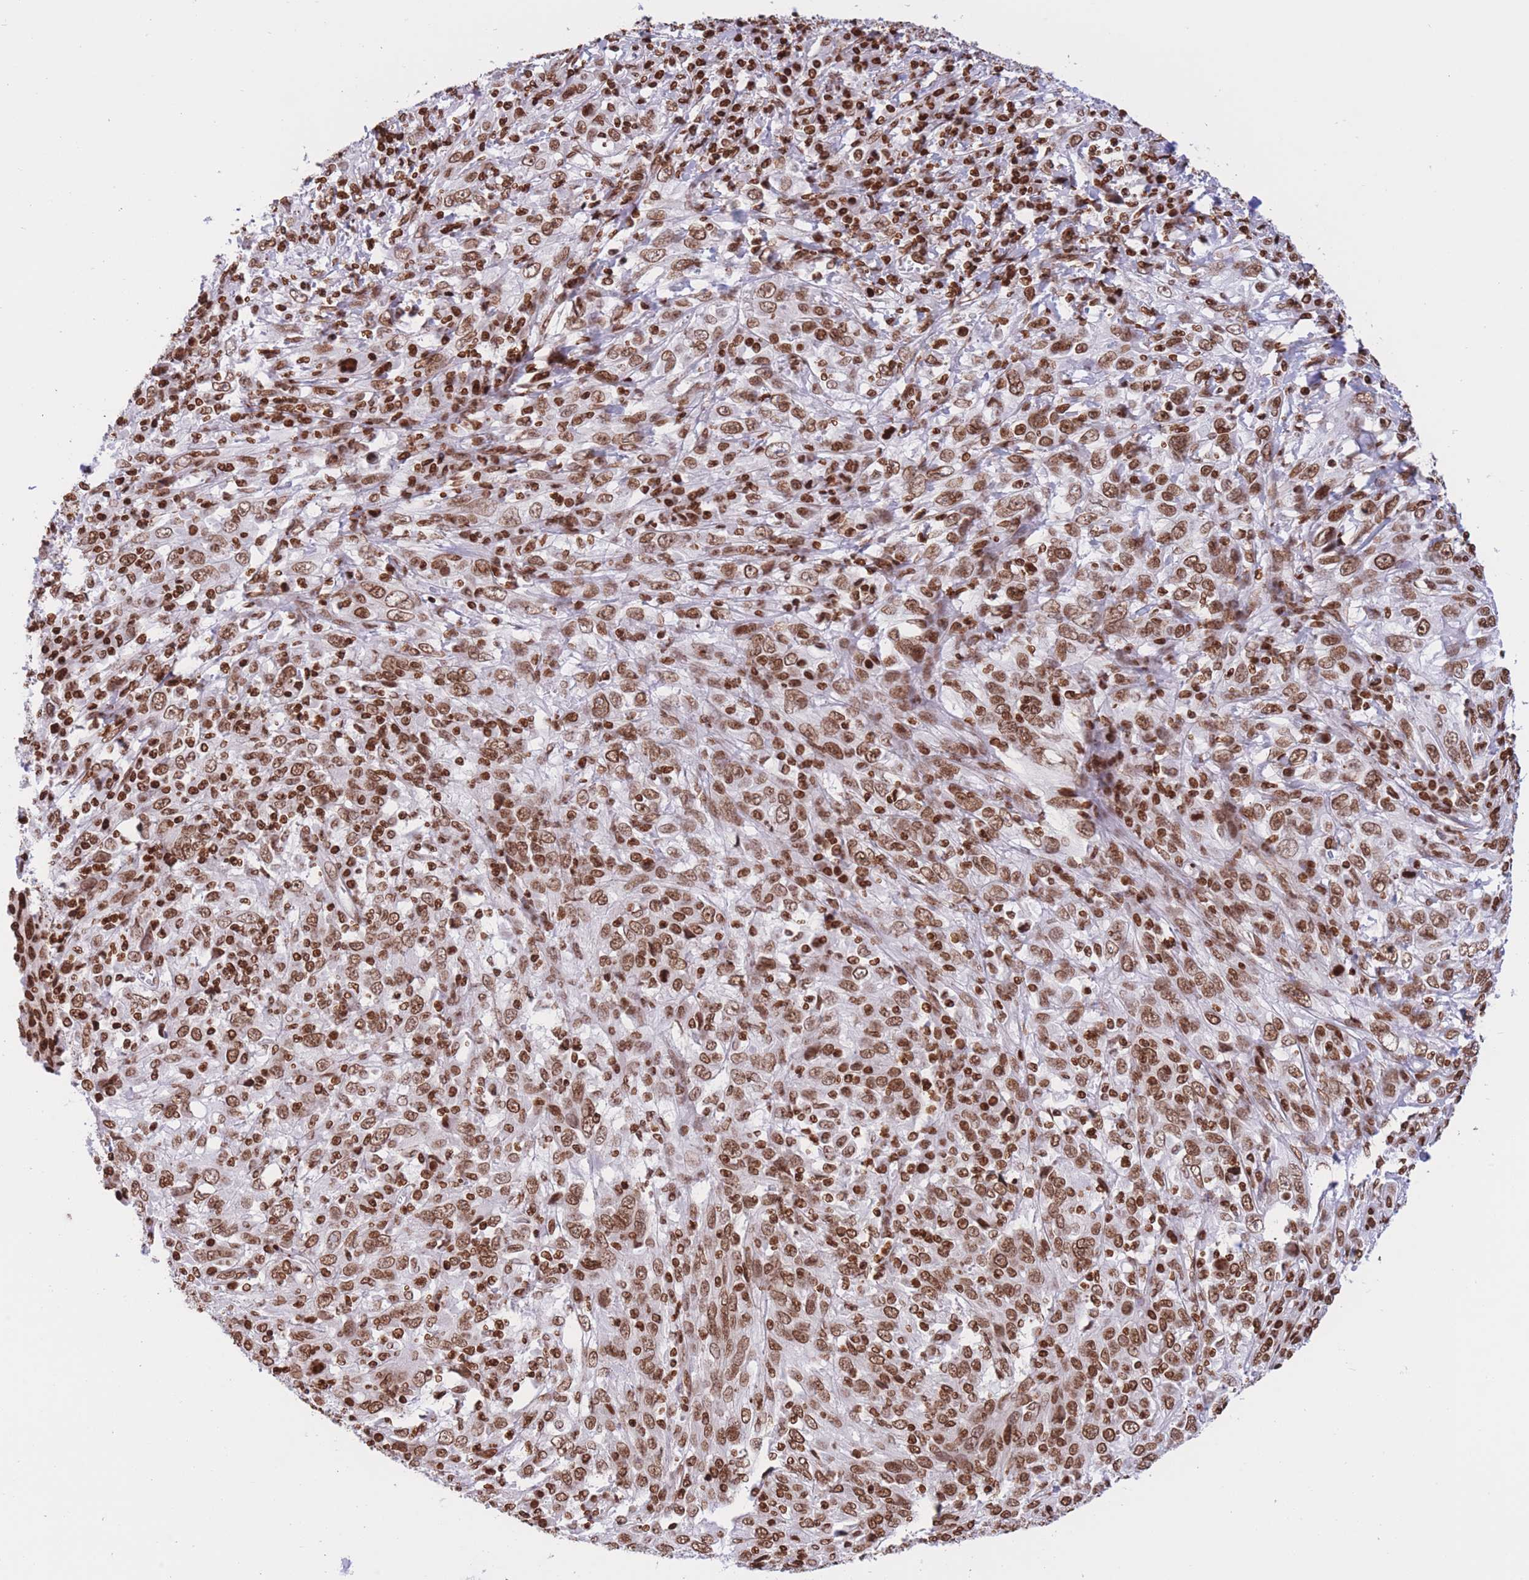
{"staining": {"intensity": "strong", "quantity": ">75%", "location": "nuclear"}, "tissue": "cervical cancer", "cell_type": "Tumor cells", "image_type": "cancer", "snomed": [{"axis": "morphology", "description": "Squamous cell carcinoma, NOS"}, {"axis": "topography", "description": "Cervix"}], "caption": "Protein staining of cervical squamous cell carcinoma tissue reveals strong nuclear positivity in about >75% of tumor cells. Immunohistochemistry (ihc) stains the protein of interest in brown and the nuclei are stained blue.", "gene": "H2BC11", "patient": {"sex": "female", "age": 46}}